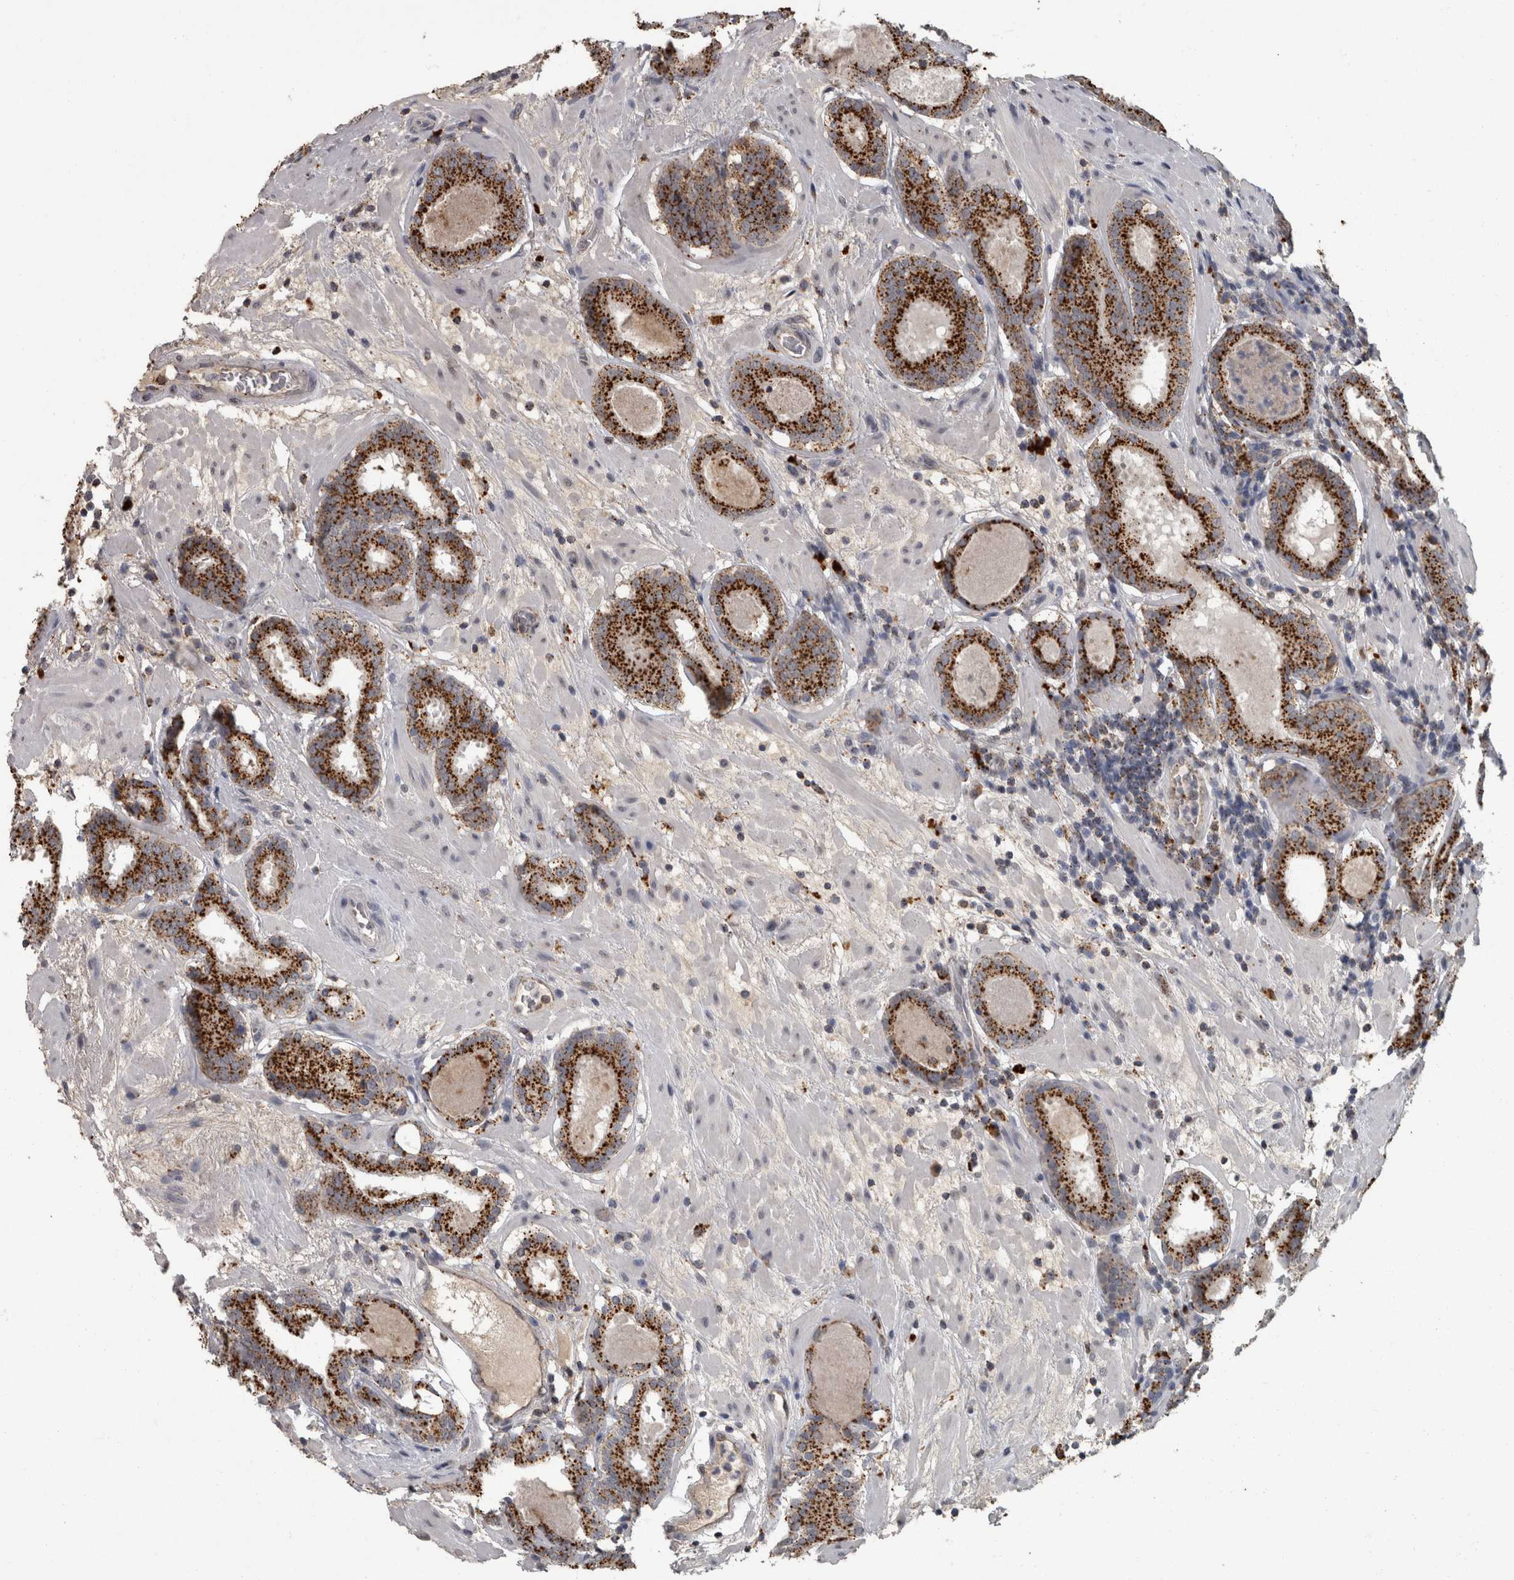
{"staining": {"intensity": "strong", "quantity": ">75%", "location": "cytoplasmic/membranous"}, "tissue": "prostate cancer", "cell_type": "Tumor cells", "image_type": "cancer", "snomed": [{"axis": "morphology", "description": "Adenocarcinoma, Low grade"}, {"axis": "topography", "description": "Prostate"}], "caption": "A high amount of strong cytoplasmic/membranous expression is identified in about >75% of tumor cells in prostate cancer (adenocarcinoma (low-grade)) tissue. The staining was performed using DAB to visualize the protein expression in brown, while the nuclei were stained in blue with hematoxylin (Magnification: 20x).", "gene": "NAAA", "patient": {"sex": "male", "age": 69}}